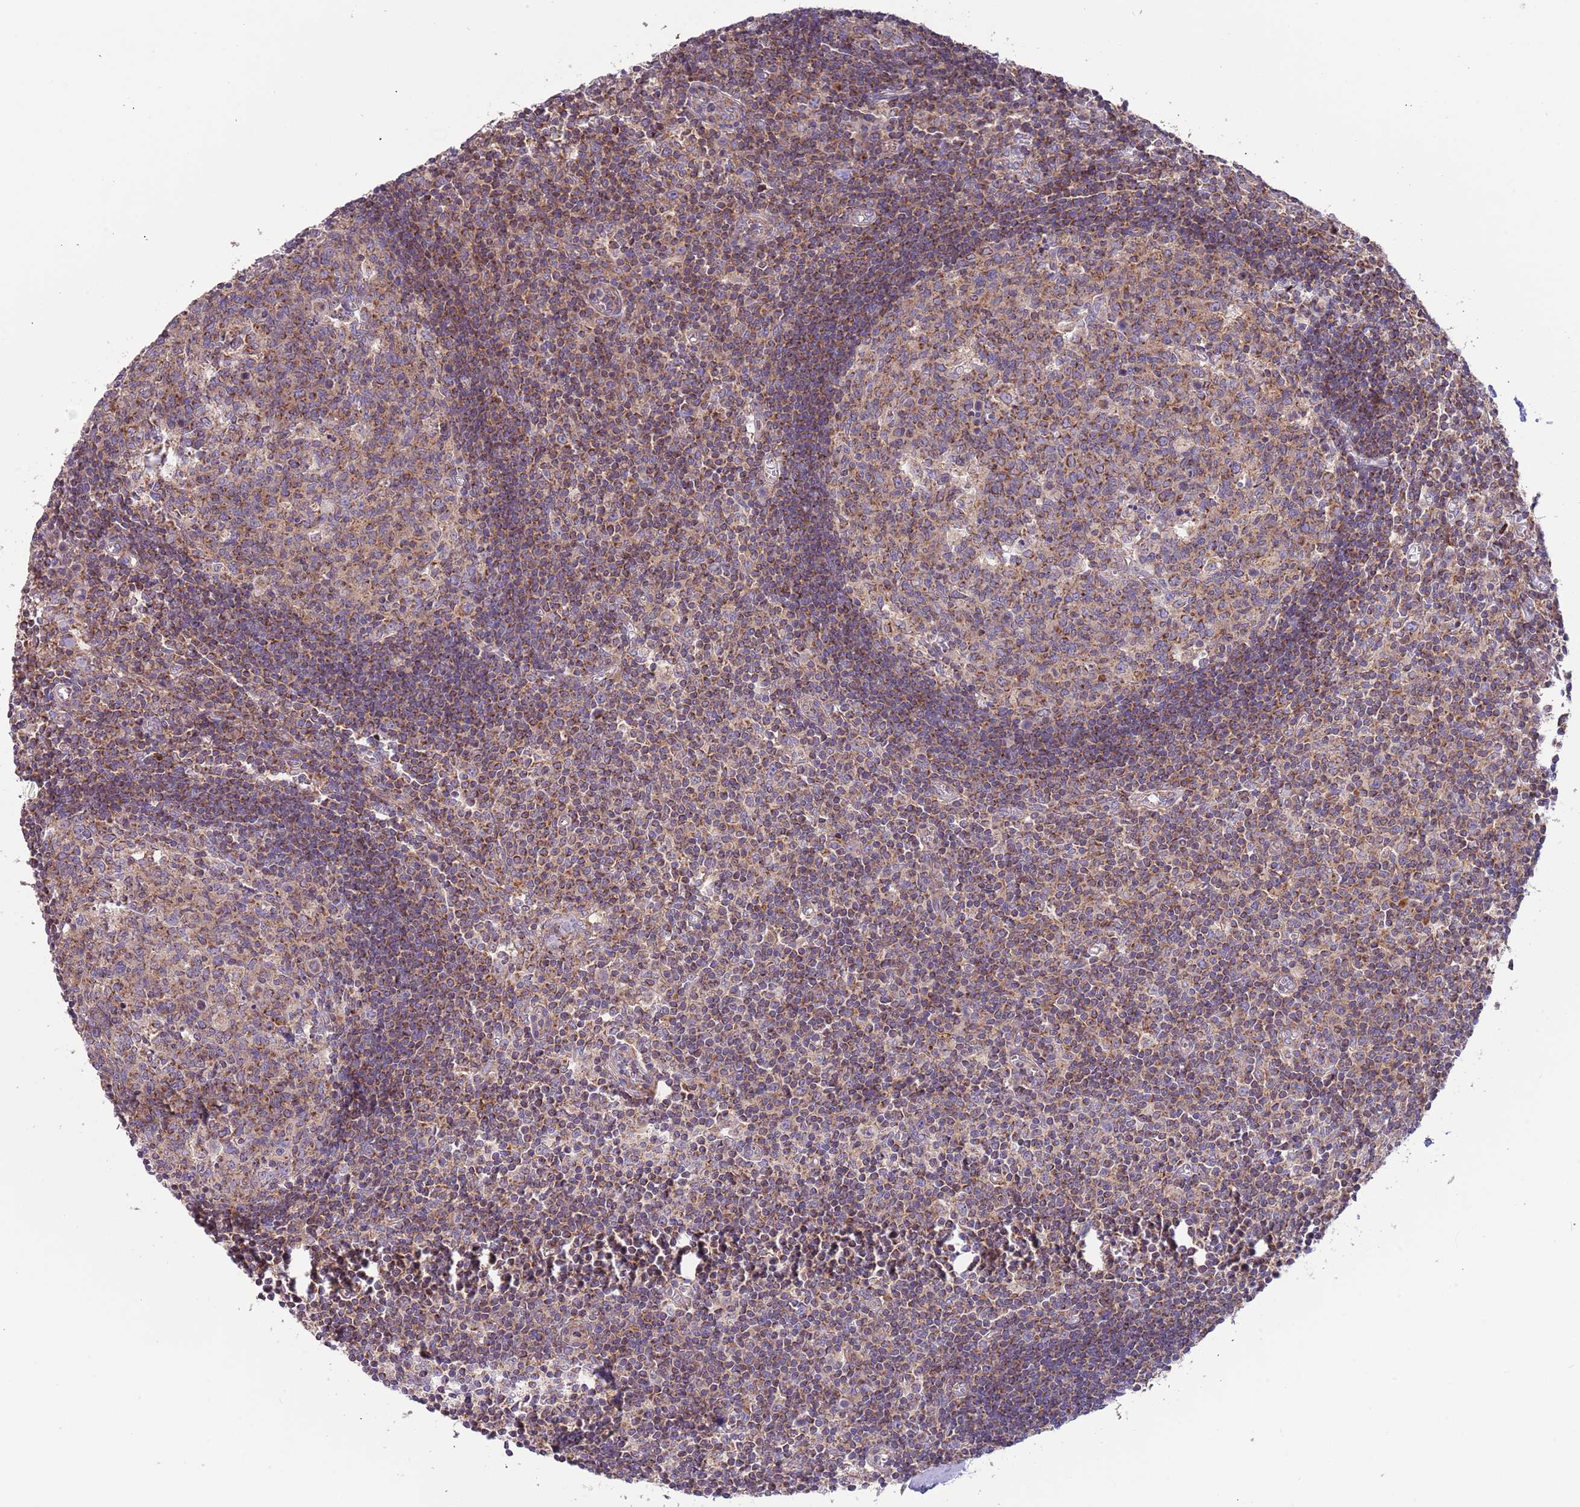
{"staining": {"intensity": "moderate", "quantity": "25%-75%", "location": "cytoplasmic/membranous"}, "tissue": "lymph node", "cell_type": "Germinal center cells", "image_type": "normal", "snomed": [{"axis": "morphology", "description": "Normal tissue, NOS"}, {"axis": "topography", "description": "Lymph node"}], "caption": "A histopathology image showing moderate cytoplasmic/membranous expression in about 25%-75% of germinal center cells in unremarkable lymph node, as visualized by brown immunohistochemical staining.", "gene": "IRS4", "patient": {"sex": "female", "age": 55}}